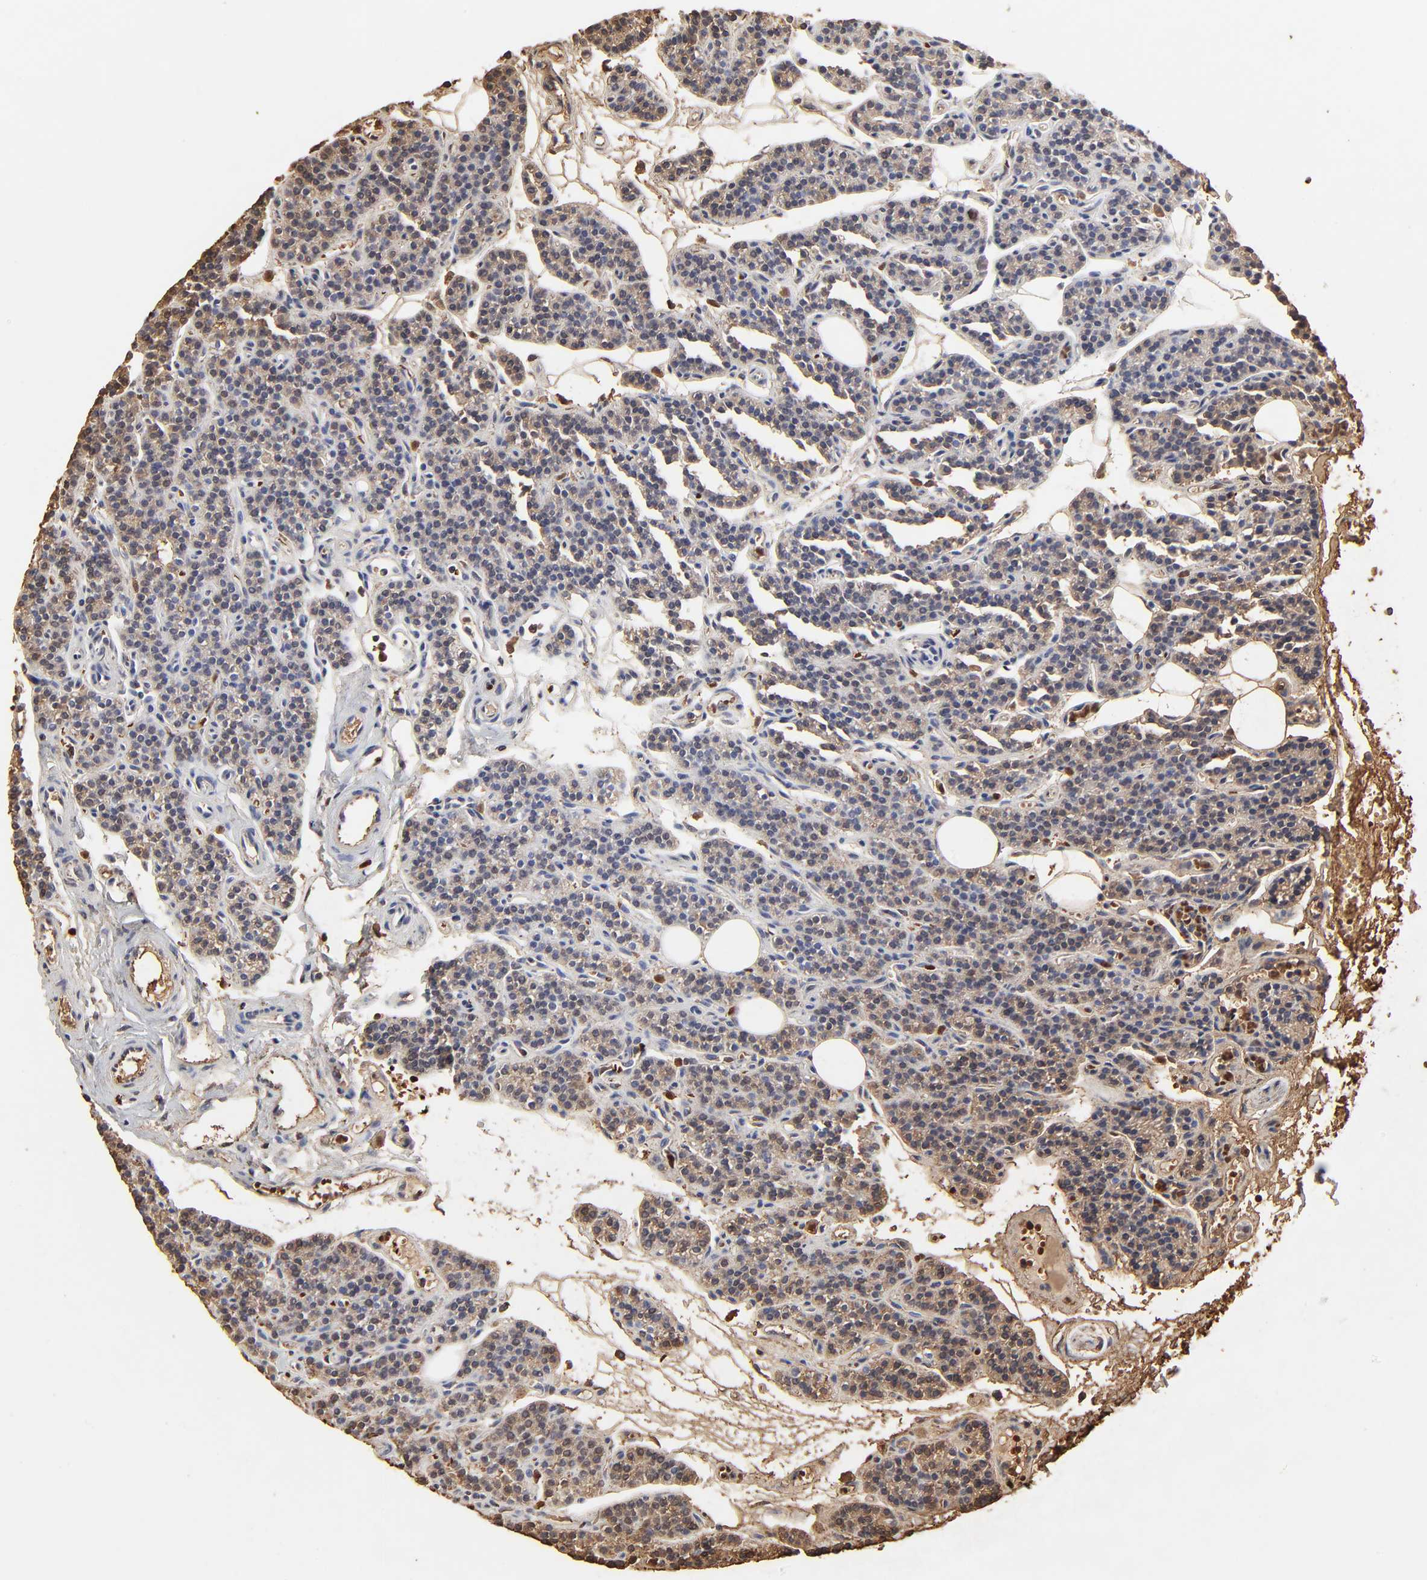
{"staining": {"intensity": "weak", "quantity": ">75%", "location": "cytoplasmic/membranous"}, "tissue": "parathyroid gland", "cell_type": "Glandular cells", "image_type": "normal", "snomed": [{"axis": "morphology", "description": "Normal tissue, NOS"}, {"axis": "topography", "description": "Parathyroid gland"}], "caption": "Weak cytoplasmic/membranous staining for a protein is seen in about >75% of glandular cells of benign parathyroid gland using IHC.", "gene": "PAG1", "patient": {"sex": "male", "age": 25}}